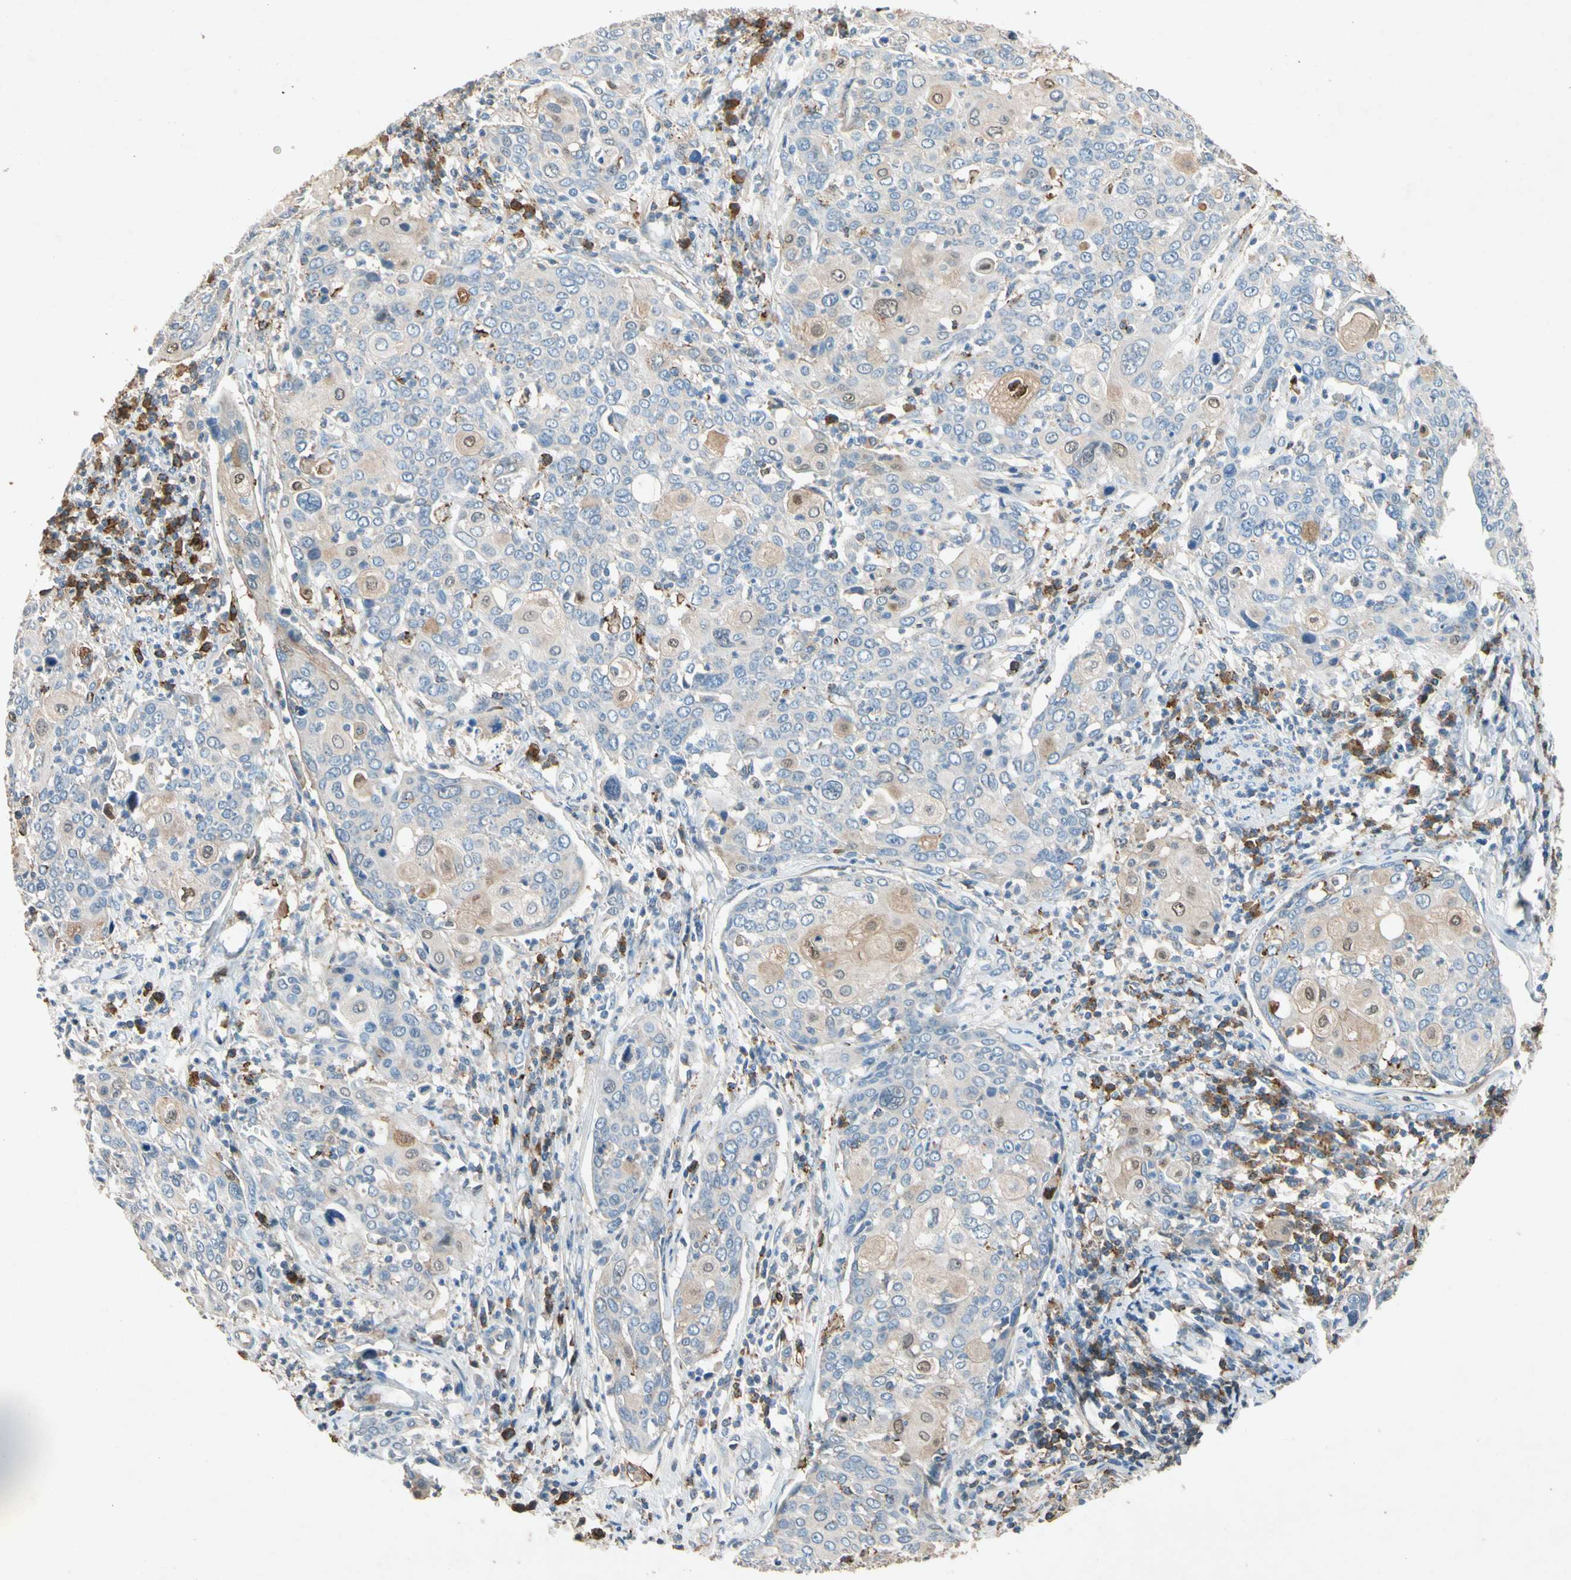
{"staining": {"intensity": "moderate", "quantity": "<25%", "location": "cytoplasmic/membranous,nuclear"}, "tissue": "cervical cancer", "cell_type": "Tumor cells", "image_type": "cancer", "snomed": [{"axis": "morphology", "description": "Squamous cell carcinoma, NOS"}, {"axis": "topography", "description": "Cervix"}], "caption": "This photomicrograph displays immunohistochemistry (IHC) staining of cervical cancer, with low moderate cytoplasmic/membranous and nuclear staining in approximately <25% of tumor cells.", "gene": "NDFIP2", "patient": {"sex": "female", "age": 40}}